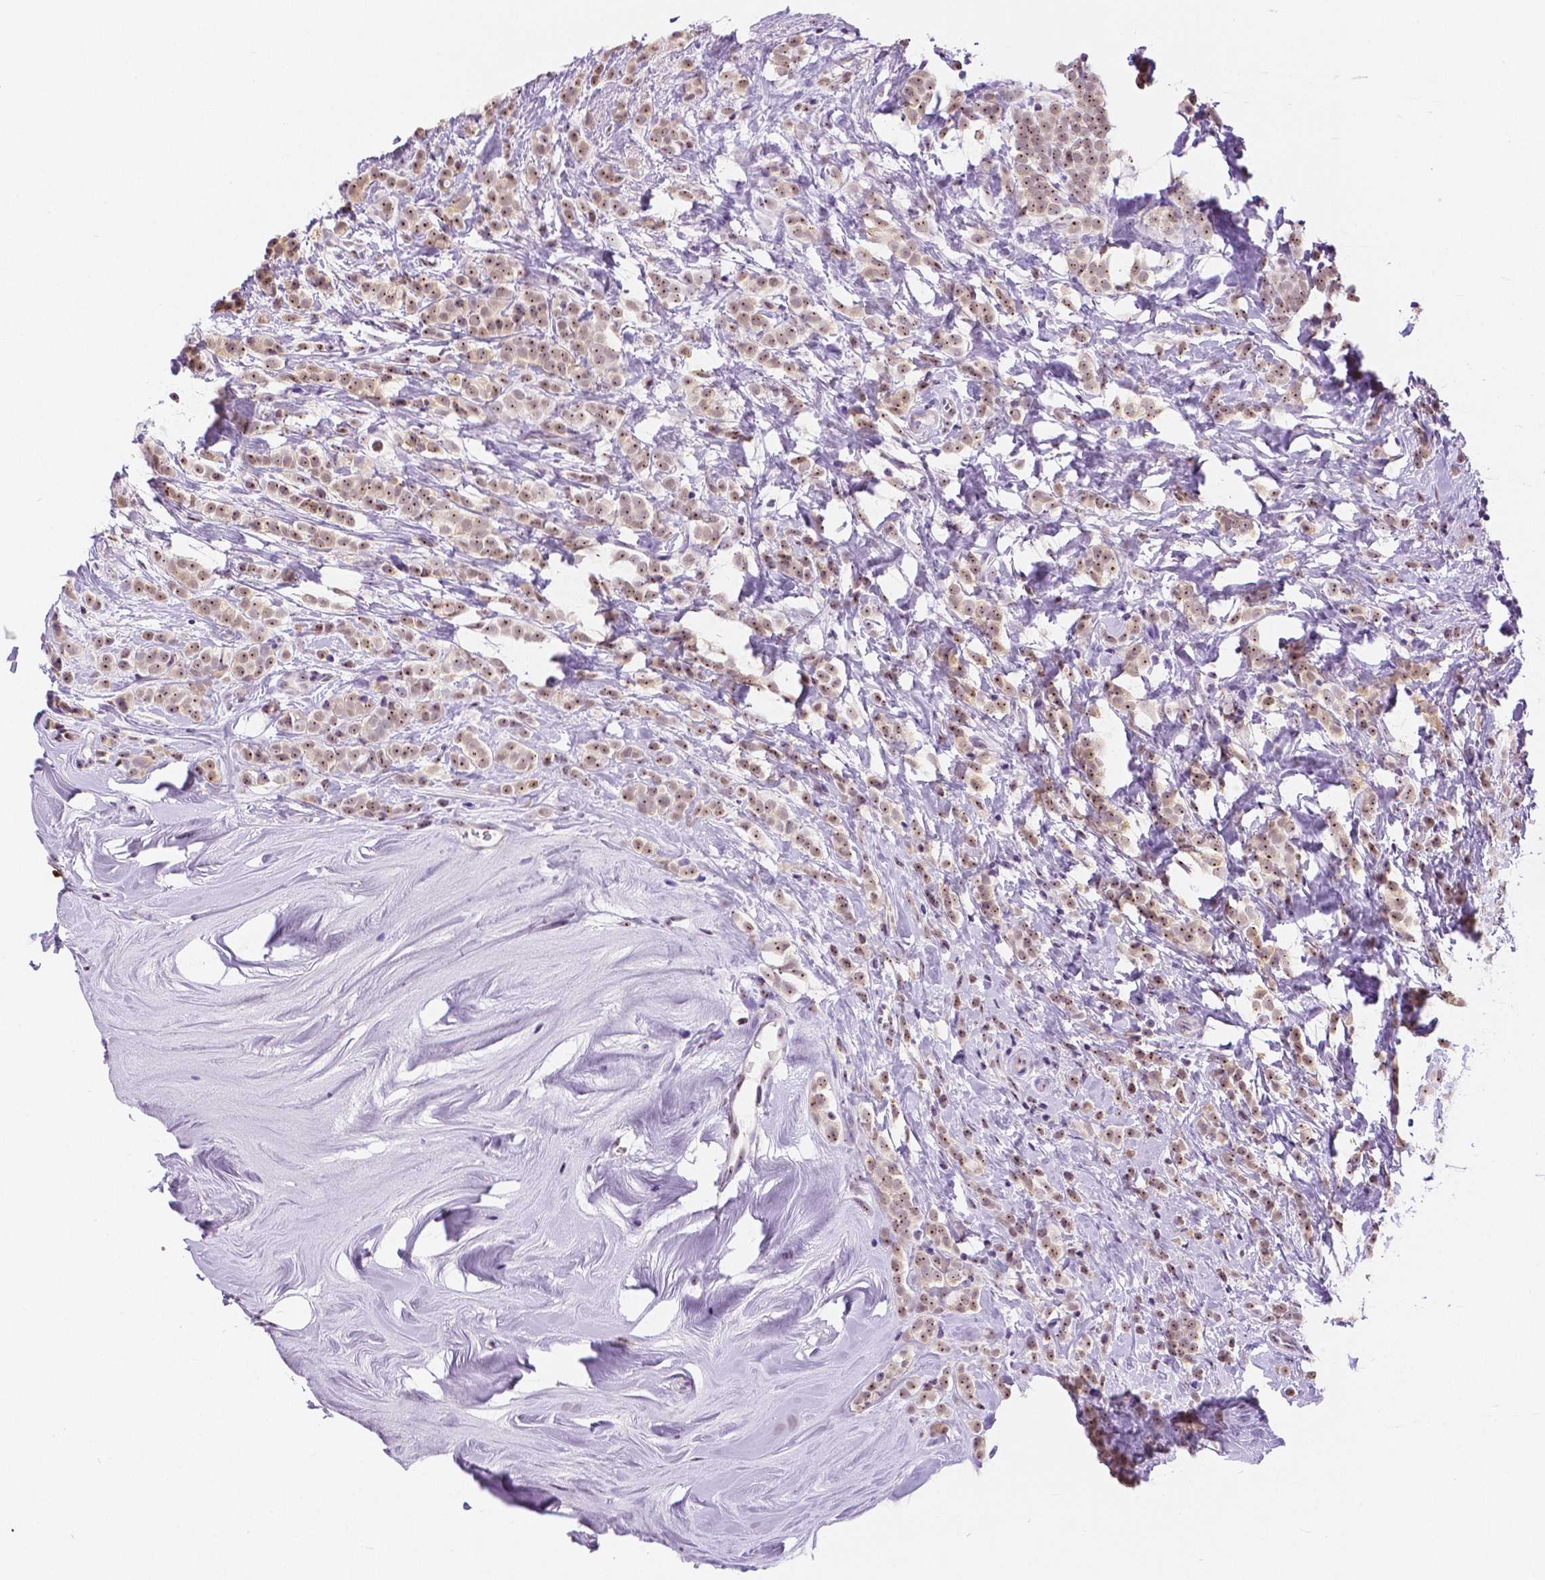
{"staining": {"intensity": "moderate", "quantity": ">75%", "location": "nuclear"}, "tissue": "breast cancer", "cell_type": "Tumor cells", "image_type": "cancer", "snomed": [{"axis": "morphology", "description": "Lobular carcinoma"}, {"axis": "topography", "description": "Breast"}], "caption": "Moderate nuclear protein expression is seen in approximately >75% of tumor cells in breast lobular carcinoma.", "gene": "NHP2", "patient": {"sex": "female", "age": 49}}